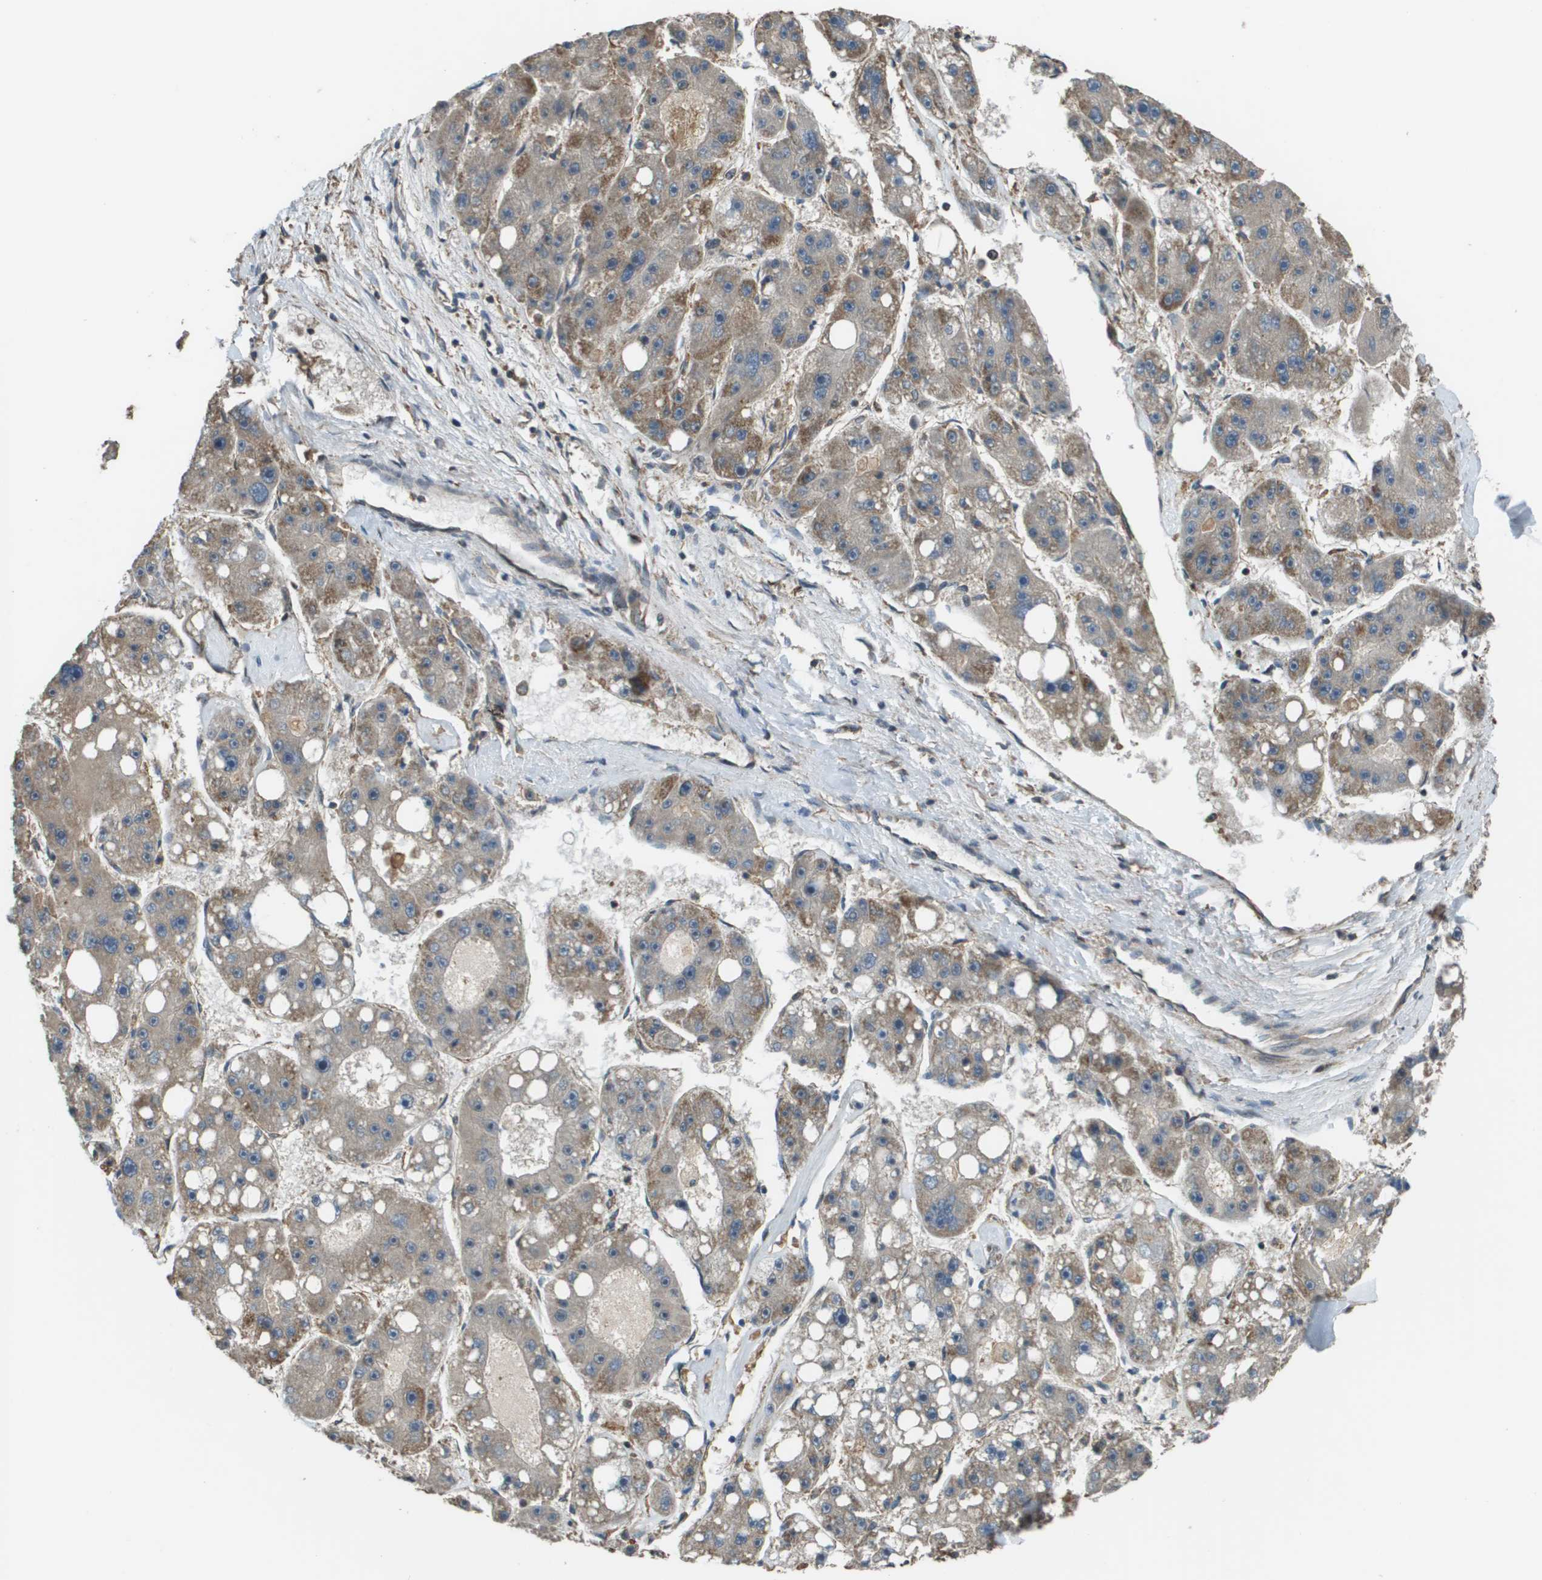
{"staining": {"intensity": "moderate", "quantity": "<25%", "location": "cytoplasmic/membranous"}, "tissue": "liver cancer", "cell_type": "Tumor cells", "image_type": "cancer", "snomed": [{"axis": "morphology", "description": "Carcinoma, Hepatocellular, NOS"}, {"axis": "topography", "description": "Liver"}], "caption": "IHC image of neoplastic tissue: hepatocellular carcinoma (liver) stained using IHC exhibits low levels of moderate protein expression localized specifically in the cytoplasmic/membranous of tumor cells, appearing as a cytoplasmic/membranous brown color.", "gene": "PLPBP", "patient": {"sex": "female", "age": 61}}